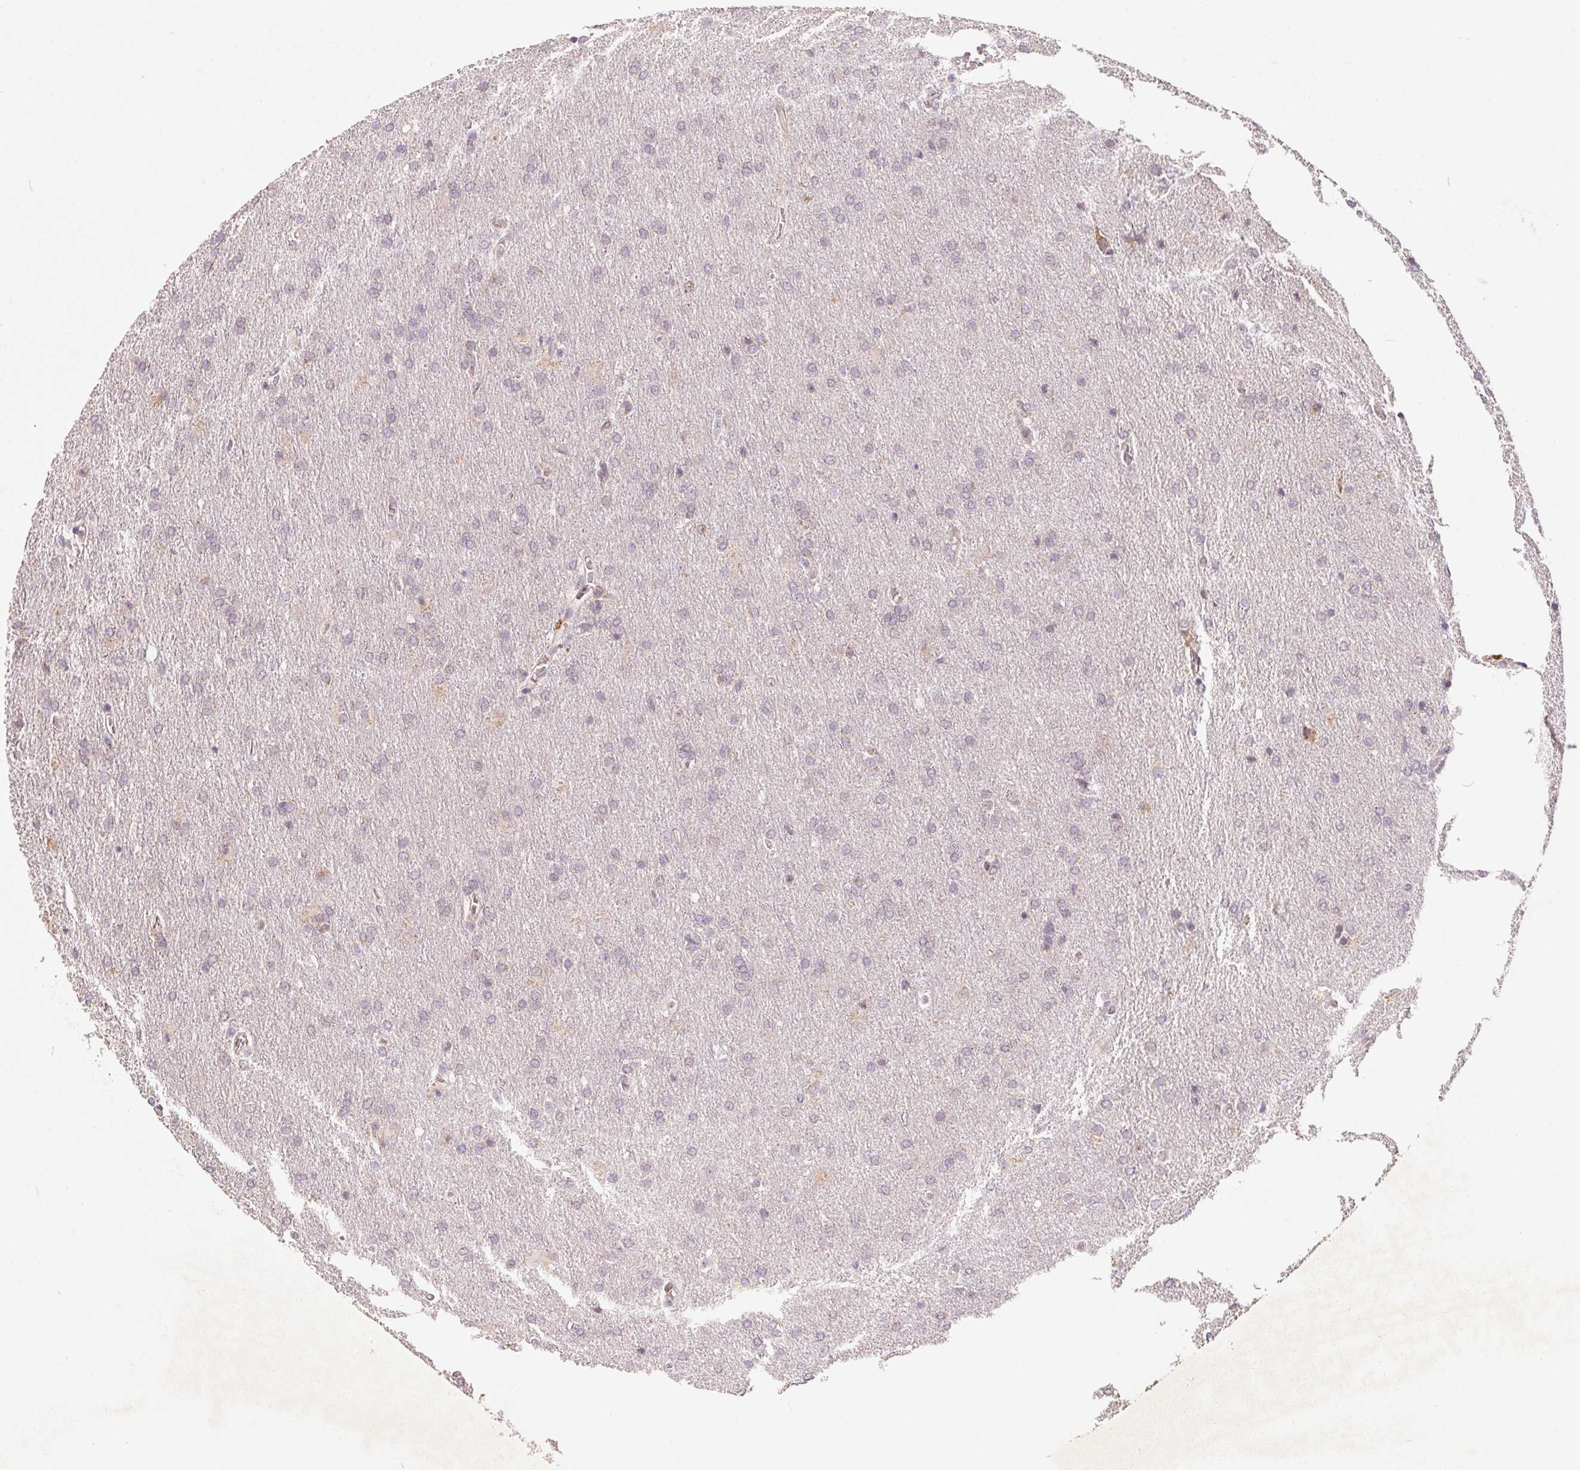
{"staining": {"intensity": "negative", "quantity": "none", "location": "none"}, "tissue": "glioma", "cell_type": "Tumor cells", "image_type": "cancer", "snomed": [{"axis": "morphology", "description": "Glioma, malignant, High grade"}, {"axis": "topography", "description": "Brain"}], "caption": "IHC histopathology image of glioma stained for a protein (brown), which displays no positivity in tumor cells. (Brightfield microscopy of DAB immunohistochemistry (IHC) at high magnification).", "gene": "GHITM", "patient": {"sex": "male", "age": 68}}